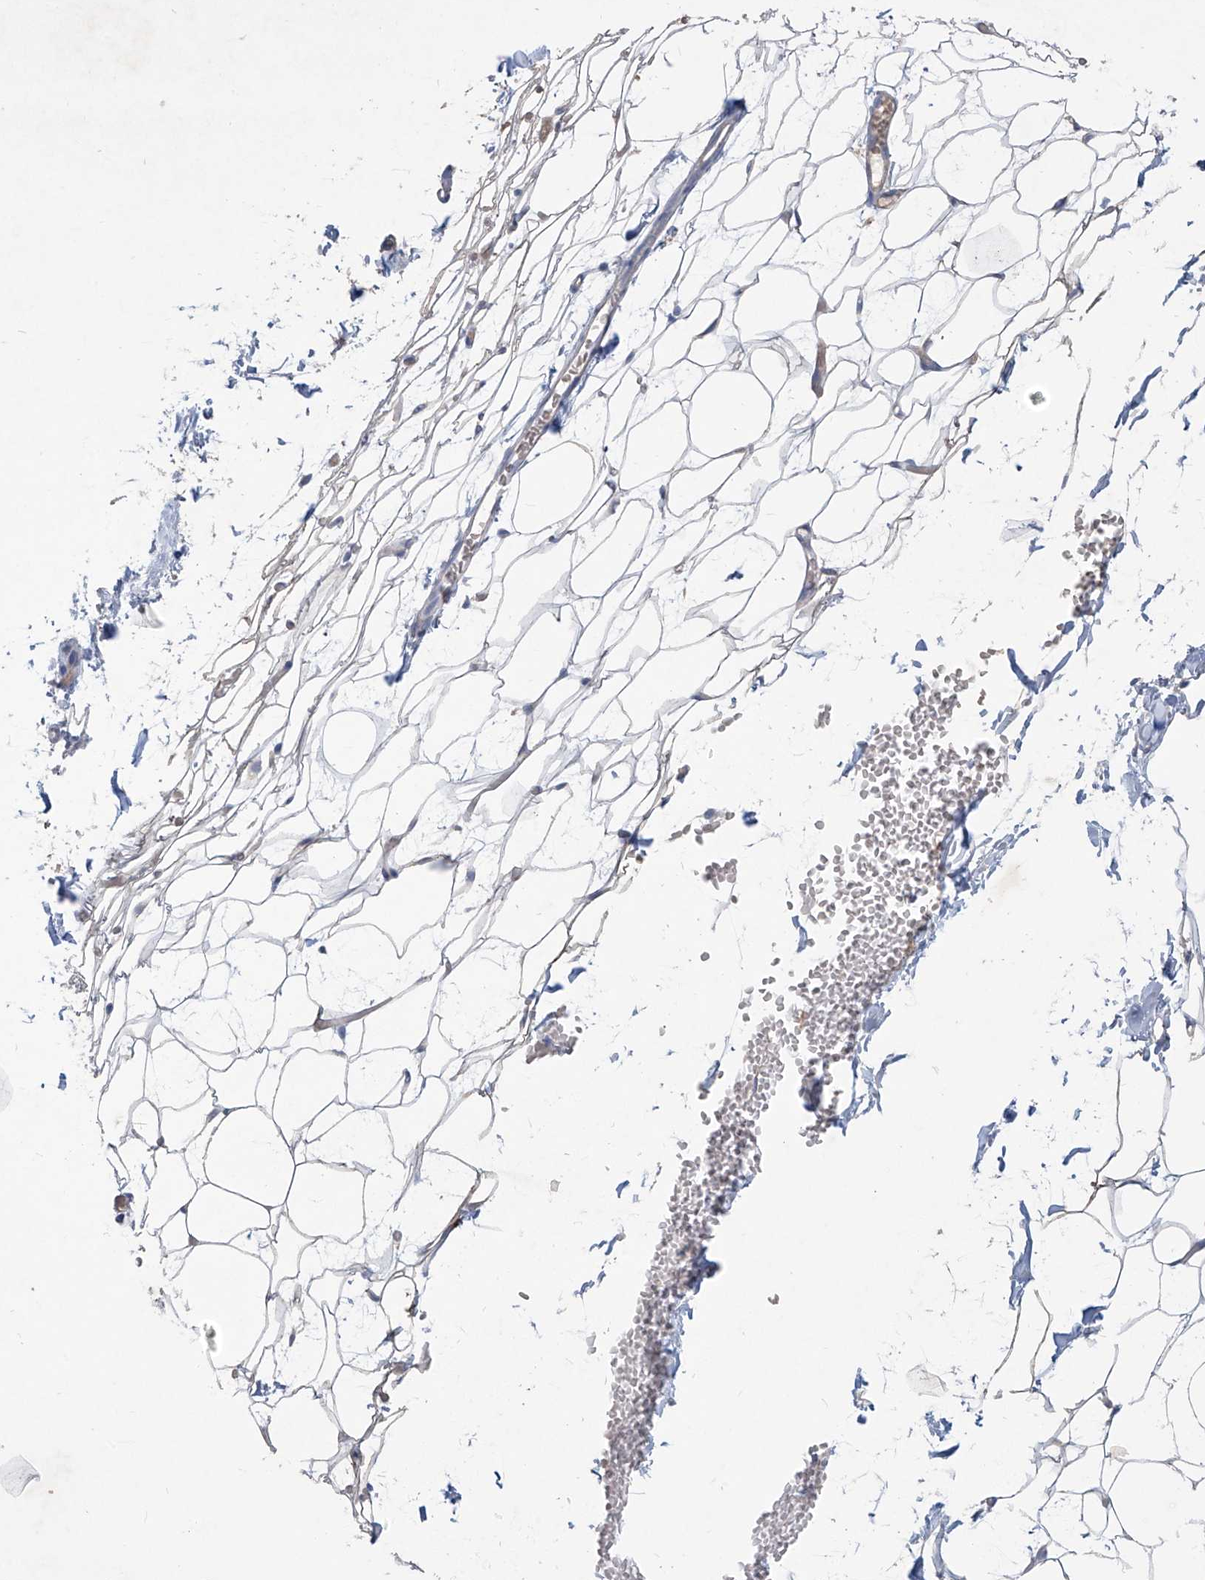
{"staining": {"intensity": "weak", "quantity": "25%-75%", "location": "cytoplasmic/membranous"}, "tissue": "adipose tissue", "cell_type": "Adipocytes", "image_type": "normal", "snomed": [{"axis": "morphology", "description": "Normal tissue, NOS"}, {"axis": "topography", "description": "Breast"}], "caption": "Immunohistochemistry (IHC) (DAB (3,3'-diaminobenzidine)) staining of unremarkable human adipose tissue reveals weak cytoplasmic/membranous protein positivity in about 25%-75% of adipocytes. Immunohistochemistry (IHC) stains the protein in brown and the nuclei are stained blue.", "gene": "ASNS", "patient": {"sex": "female", "age": 23}}